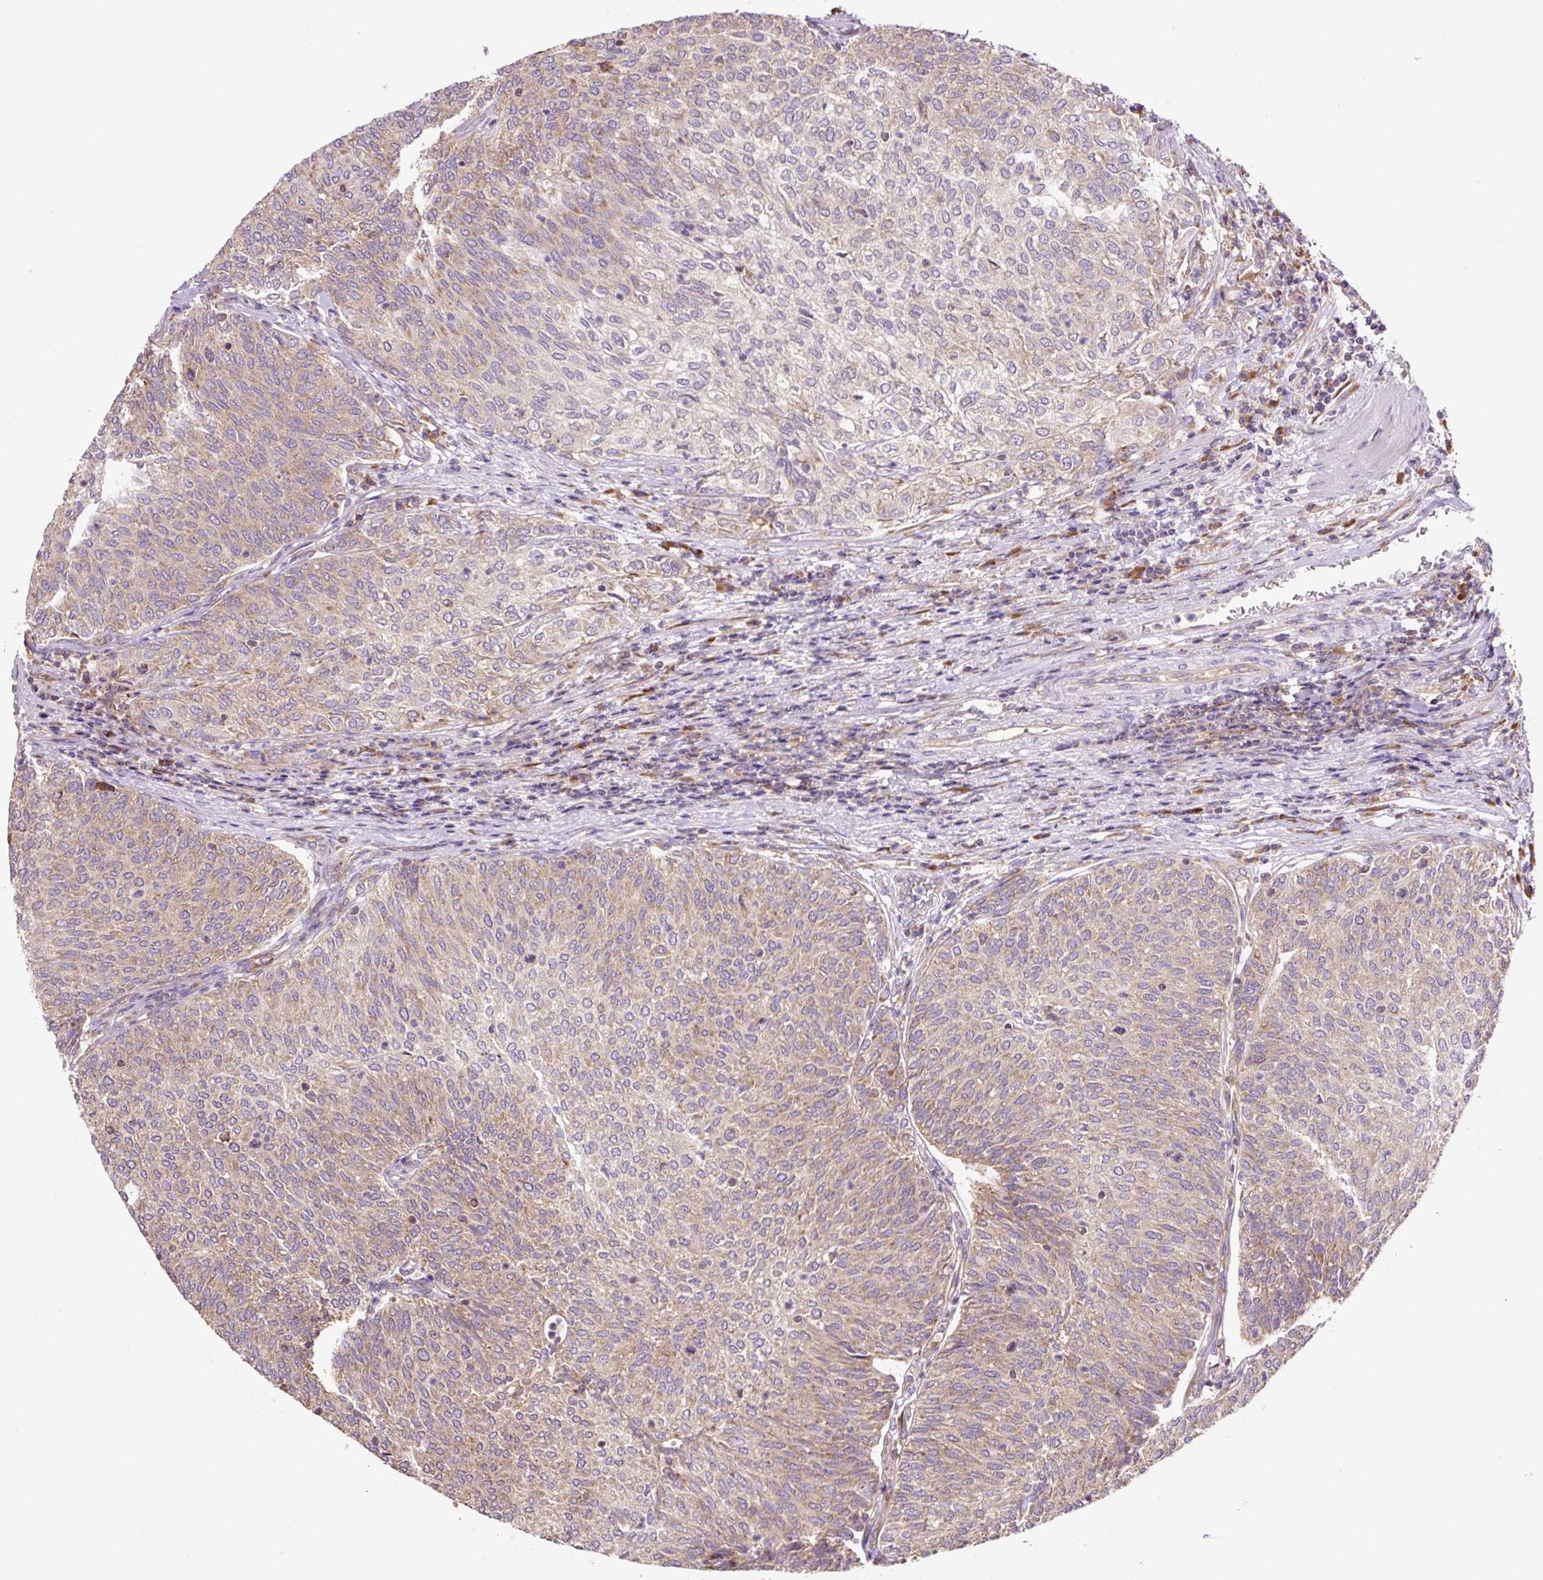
{"staining": {"intensity": "weak", "quantity": "25%-75%", "location": "cytoplasmic/membranous"}, "tissue": "urothelial cancer", "cell_type": "Tumor cells", "image_type": "cancer", "snomed": [{"axis": "morphology", "description": "Urothelial carcinoma, Low grade"}, {"axis": "topography", "description": "Urinary bladder"}], "caption": "Brown immunohistochemical staining in human urothelial cancer reveals weak cytoplasmic/membranous staining in about 25%-75% of tumor cells.", "gene": "RPS23", "patient": {"sex": "female", "age": 79}}